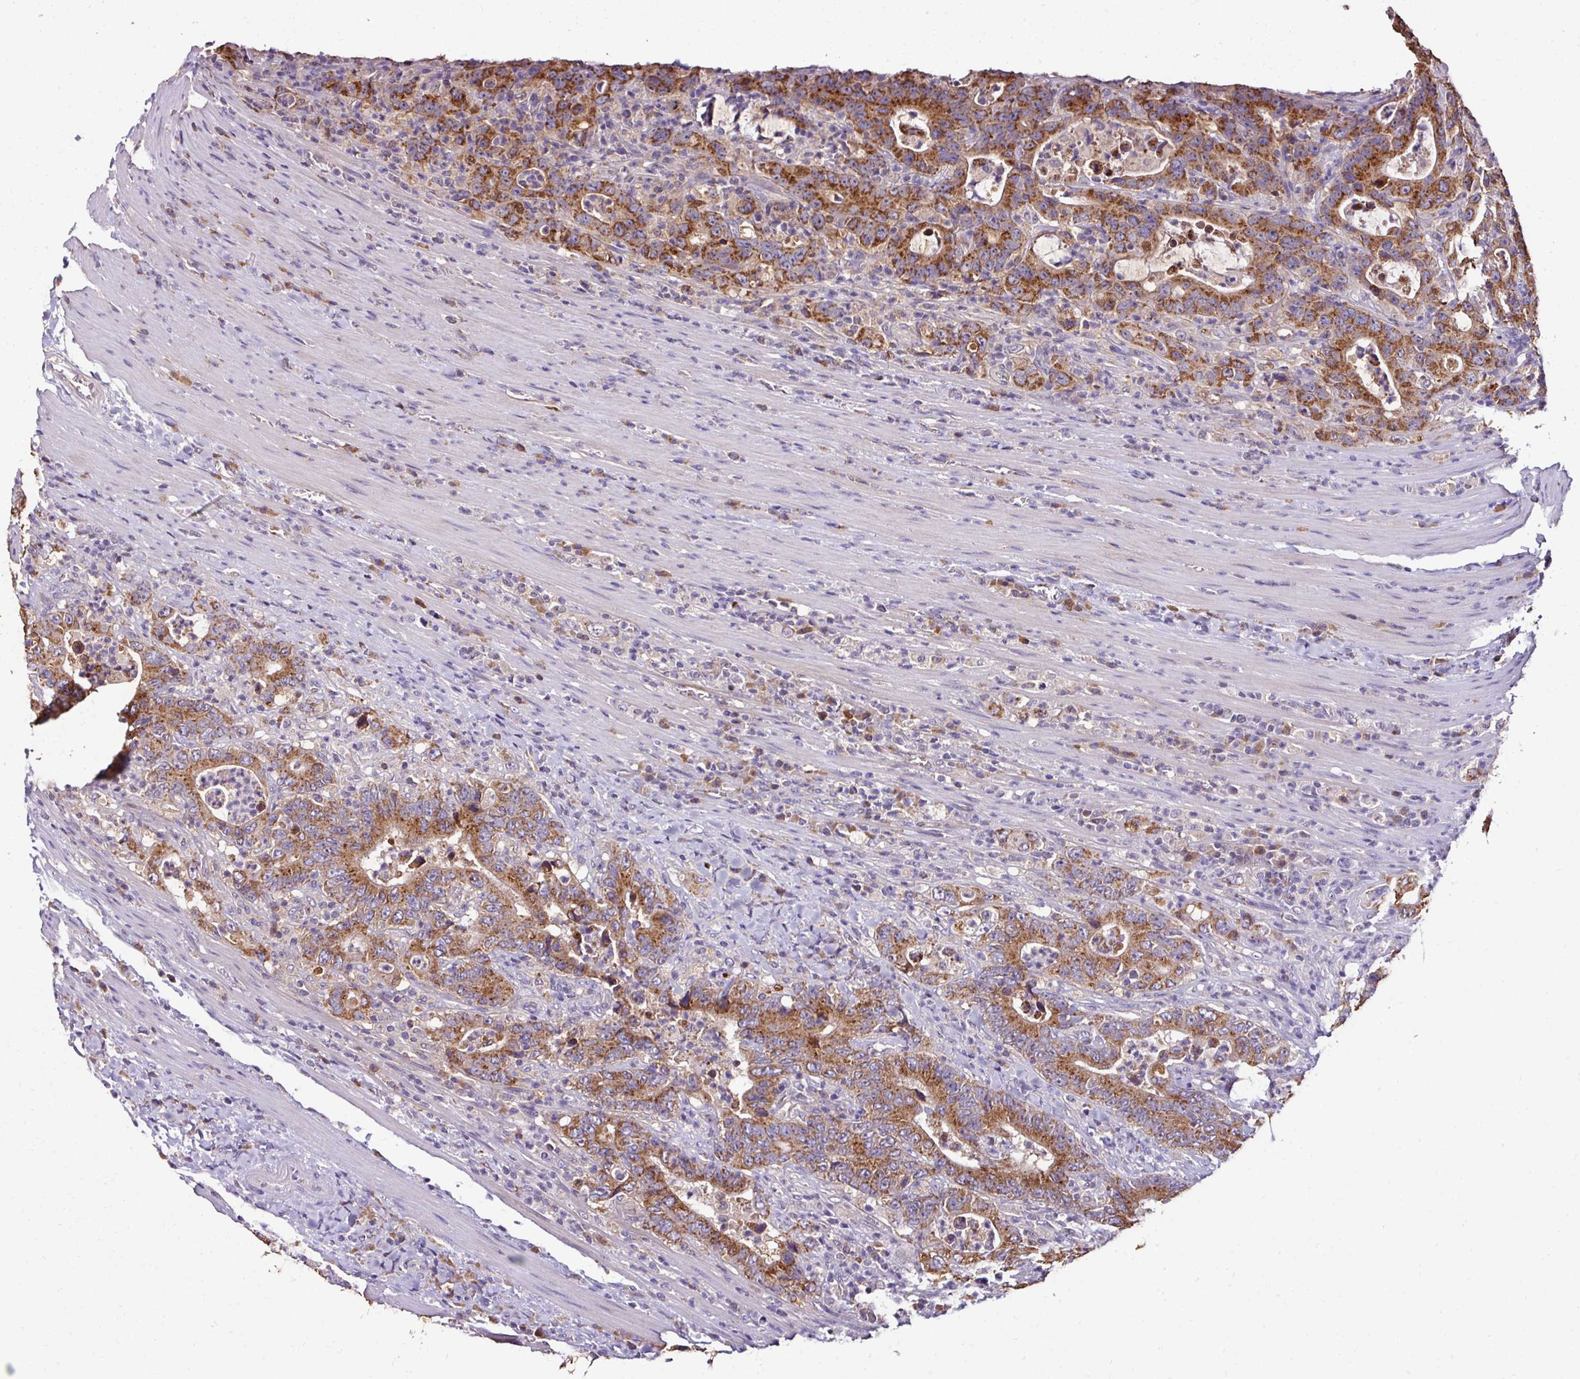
{"staining": {"intensity": "strong", "quantity": ">75%", "location": "cytoplasmic/membranous"}, "tissue": "colorectal cancer", "cell_type": "Tumor cells", "image_type": "cancer", "snomed": [{"axis": "morphology", "description": "Adenocarcinoma, NOS"}, {"axis": "topography", "description": "Colon"}], "caption": "Colorectal cancer stained with a protein marker reveals strong staining in tumor cells.", "gene": "CPD", "patient": {"sex": "female", "age": 75}}